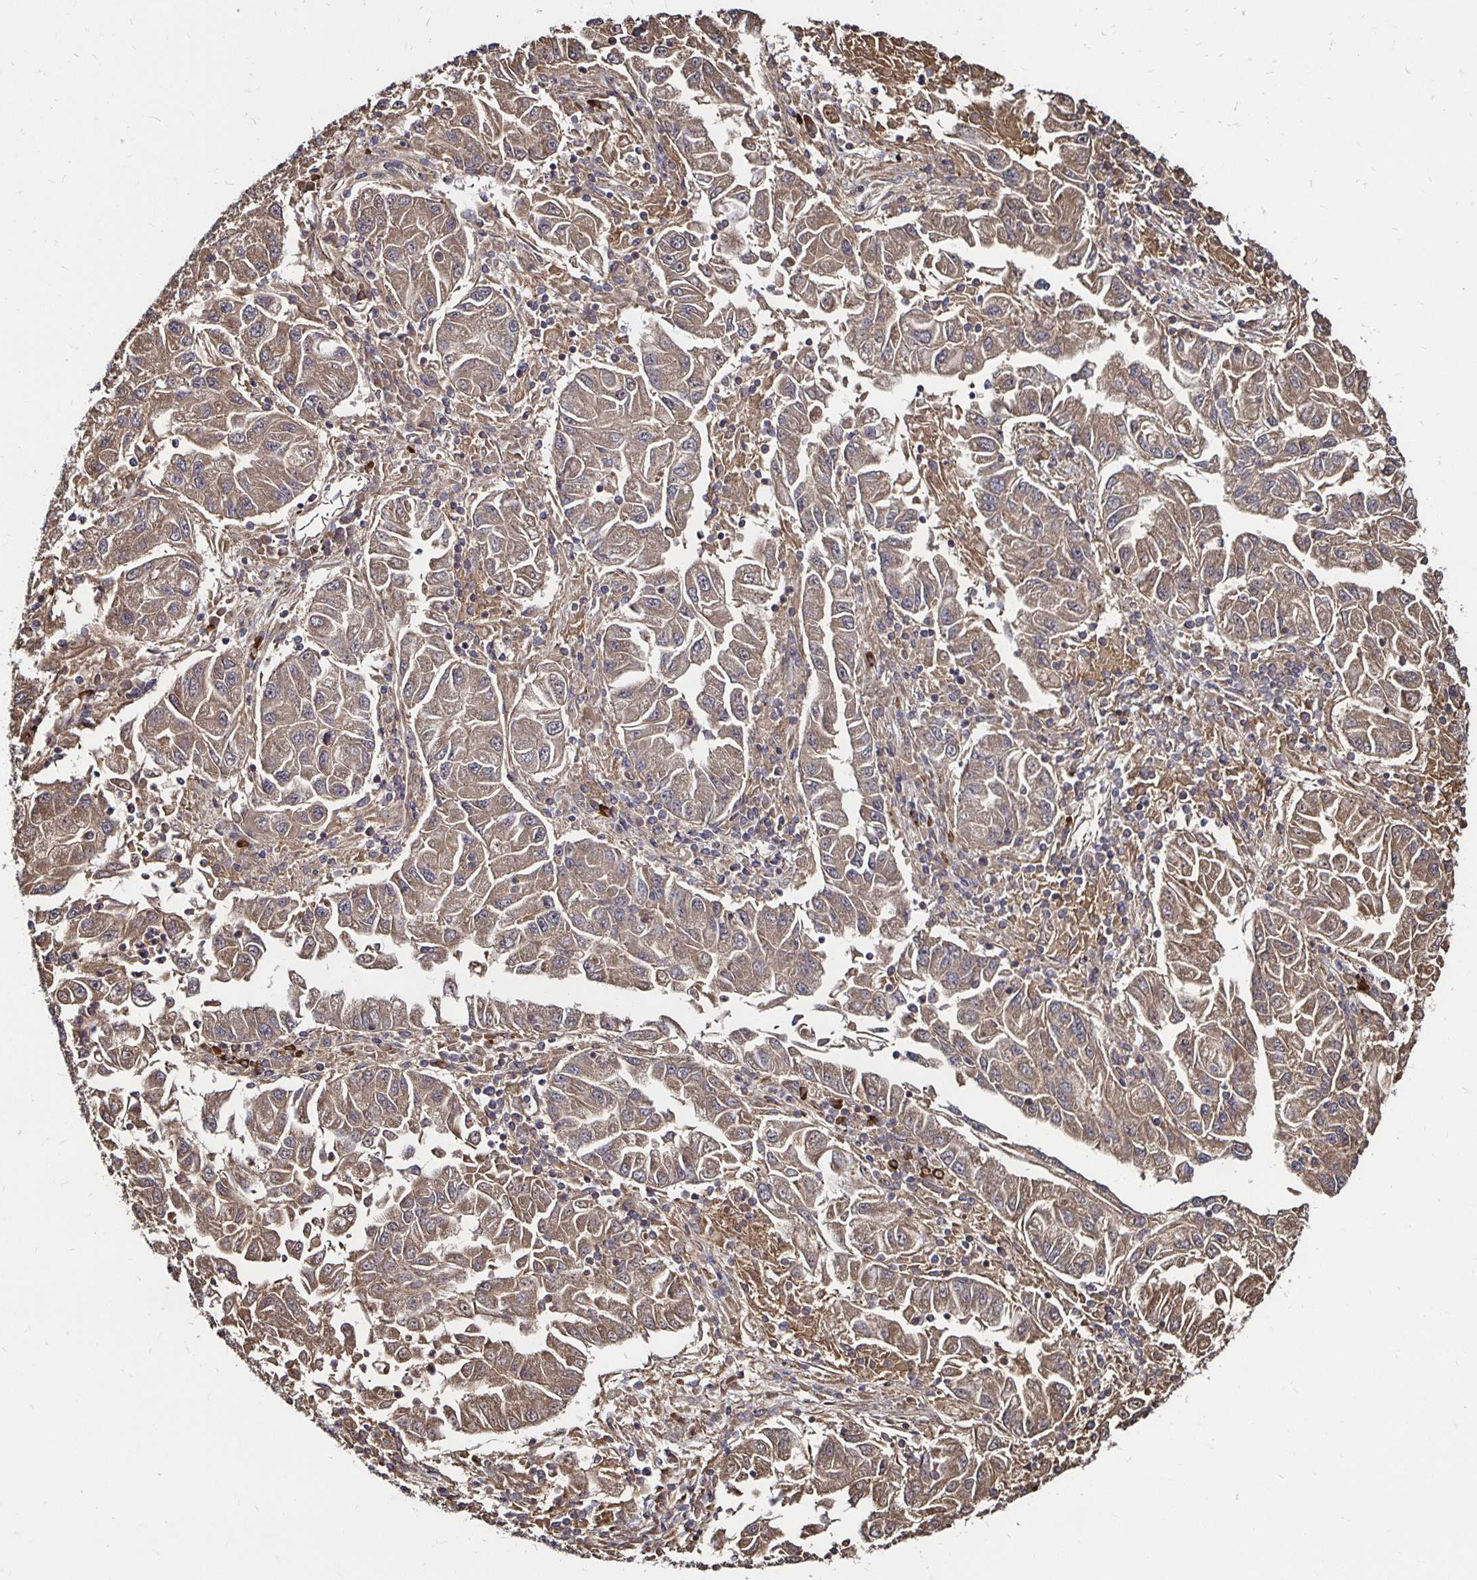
{"staining": {"intensity": "moderate", "quantity": "25%-75%", "location": "cytoplasmic/membranous"}, "tissue": "lung cancer", "cell_type": "Tumor cells", "image_type": "cancer", "snomed": [{"axis": "morphology", "description": "Adenocarcinoma, NOS"}, {"axis": "morphology", "description": "Adenocarcinoma primary or metastatic"}, {"axis": "topography", "description": "Lung"}], "caption": "Lung adenocarcinoma primary or metastatic stained for a protein (brown) exhibits moderate cytoplasmic/membranous positive positivity in about 25%-75% of tumor cells.", "gene": "TXN", "patient": {"sex": "male", "age": 74}}